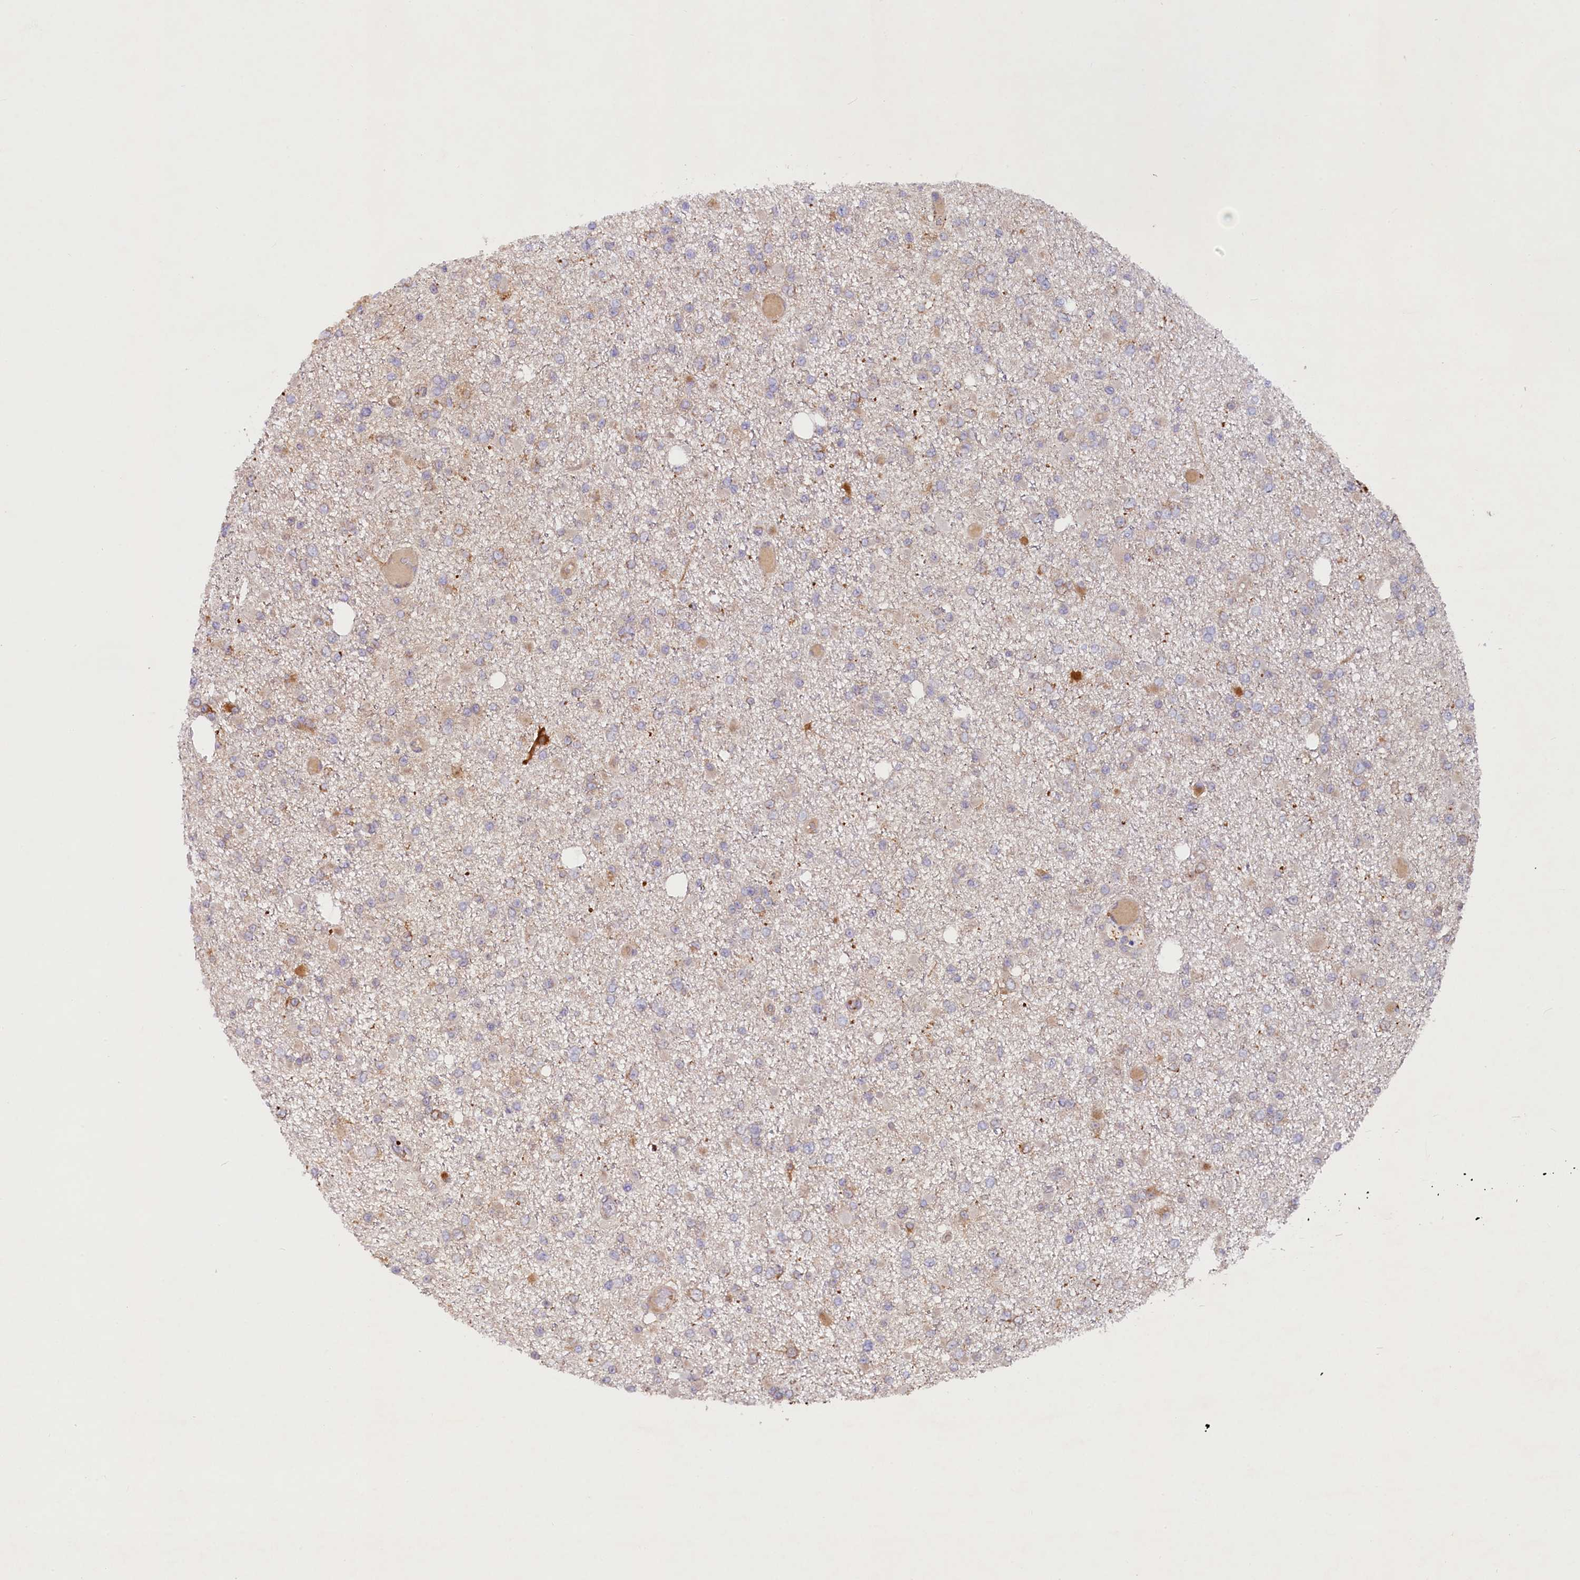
{"staining": {"intensity": "negative", "quantity": "none", "location": "none"}, "tissue": "glioma", "cell_type": "Tumor cells", "image_type": "cancer", "snomed": [{"axis": "morphology", "description": "Glioma, malignant, Low grade"}, {"axis": "topography", "description": "Brain"}], "caption": "Glioma was stained to show a protein in brown. There is no significant staining in tumor cells.", "gene": "SSC5D", "patient": {"sex": "female", "age": 22}}